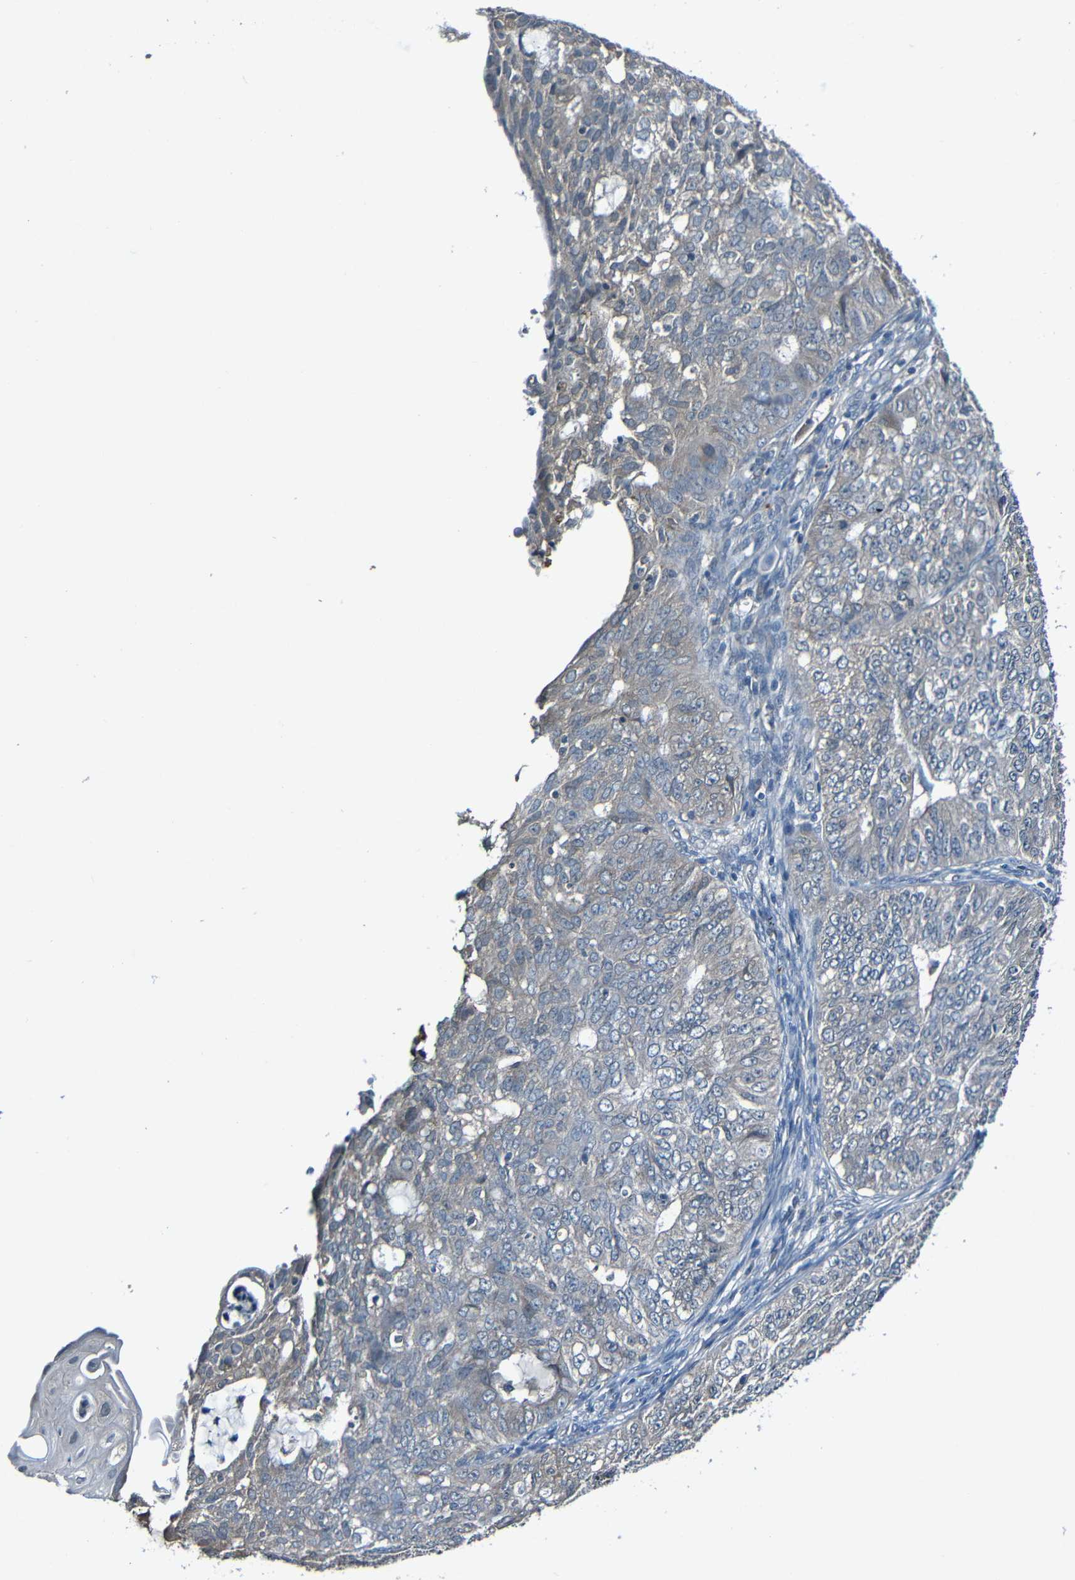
{"staining": {"intensity": "negative", "quantity": "none", "location": "none"}, "tissue": "endometrial cancer", "cell_type": "Tumor cells", "image_type": "cancer", "snomed": [{"axis": "morphology", "description": "Adenocarcinoma, NOS"}, {"axis": "topography", "description": "Endometrium"}], "caption": "Adenocarcinoma (endometrial) was stained to show a protein in brown. There is no significant positivity in tumor cells.", "gene": "LRRC70", "patient": {"sex": "female", "age": 32}}